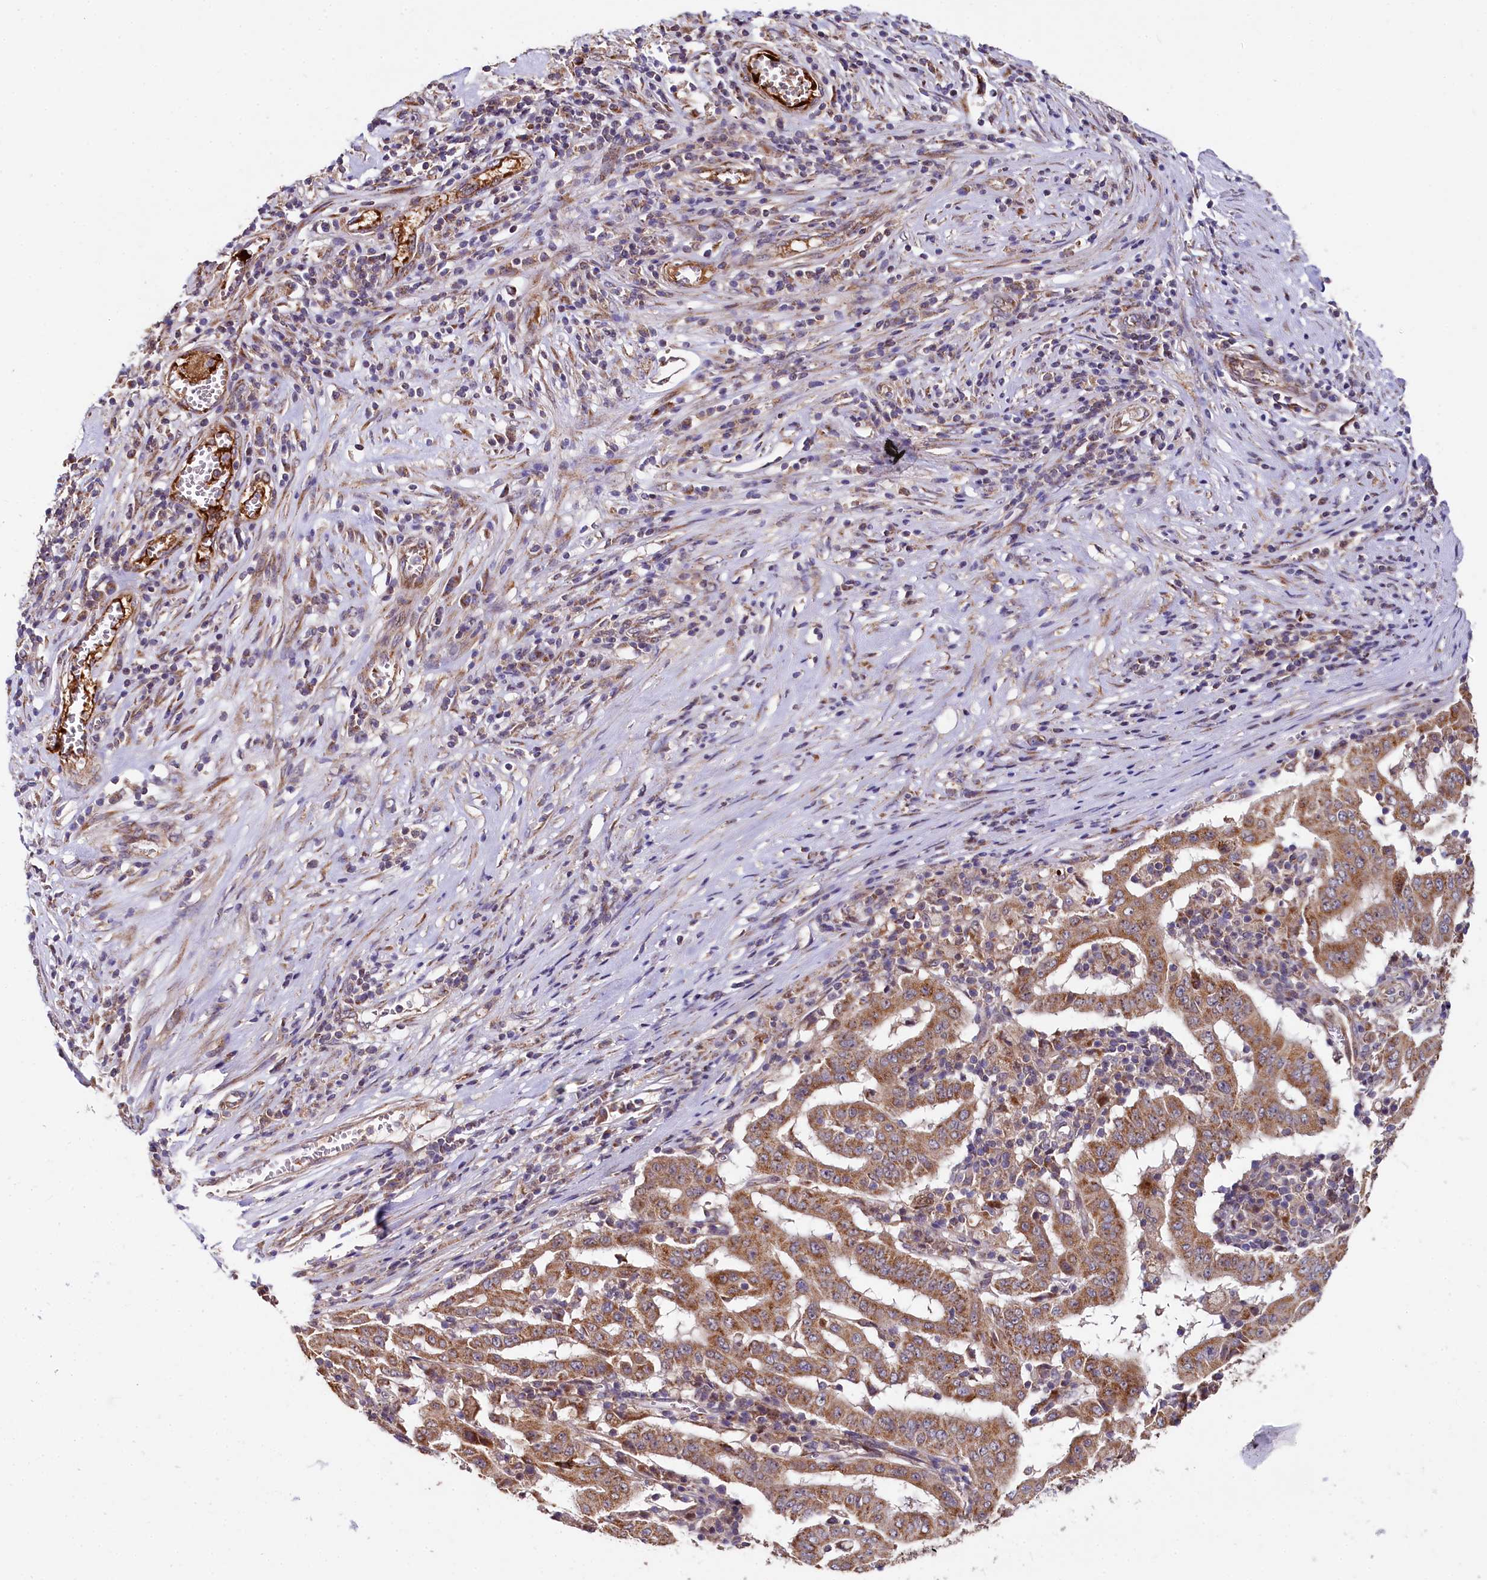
{"staining": {"intensity": "moderate", "quantity": ">75%", "location": "cytoplasmic/membranous"}, "tissue": "pancreatic cancer", "cell_type": "Tumor cells", "image_type": "cancer", "snomed": [{"axis": "morphology", "description": "Adenocarcinoma, NOS"}, {"axis": "topography", "description": "Pancreas"}], "caption": "Moderate cytoplasmic/membranous protein staining is present in about >75% of tumor cells in pancreatic cancer.", "gene": "SPRYD3", "patient": {"sex": "male", "age": 63}}